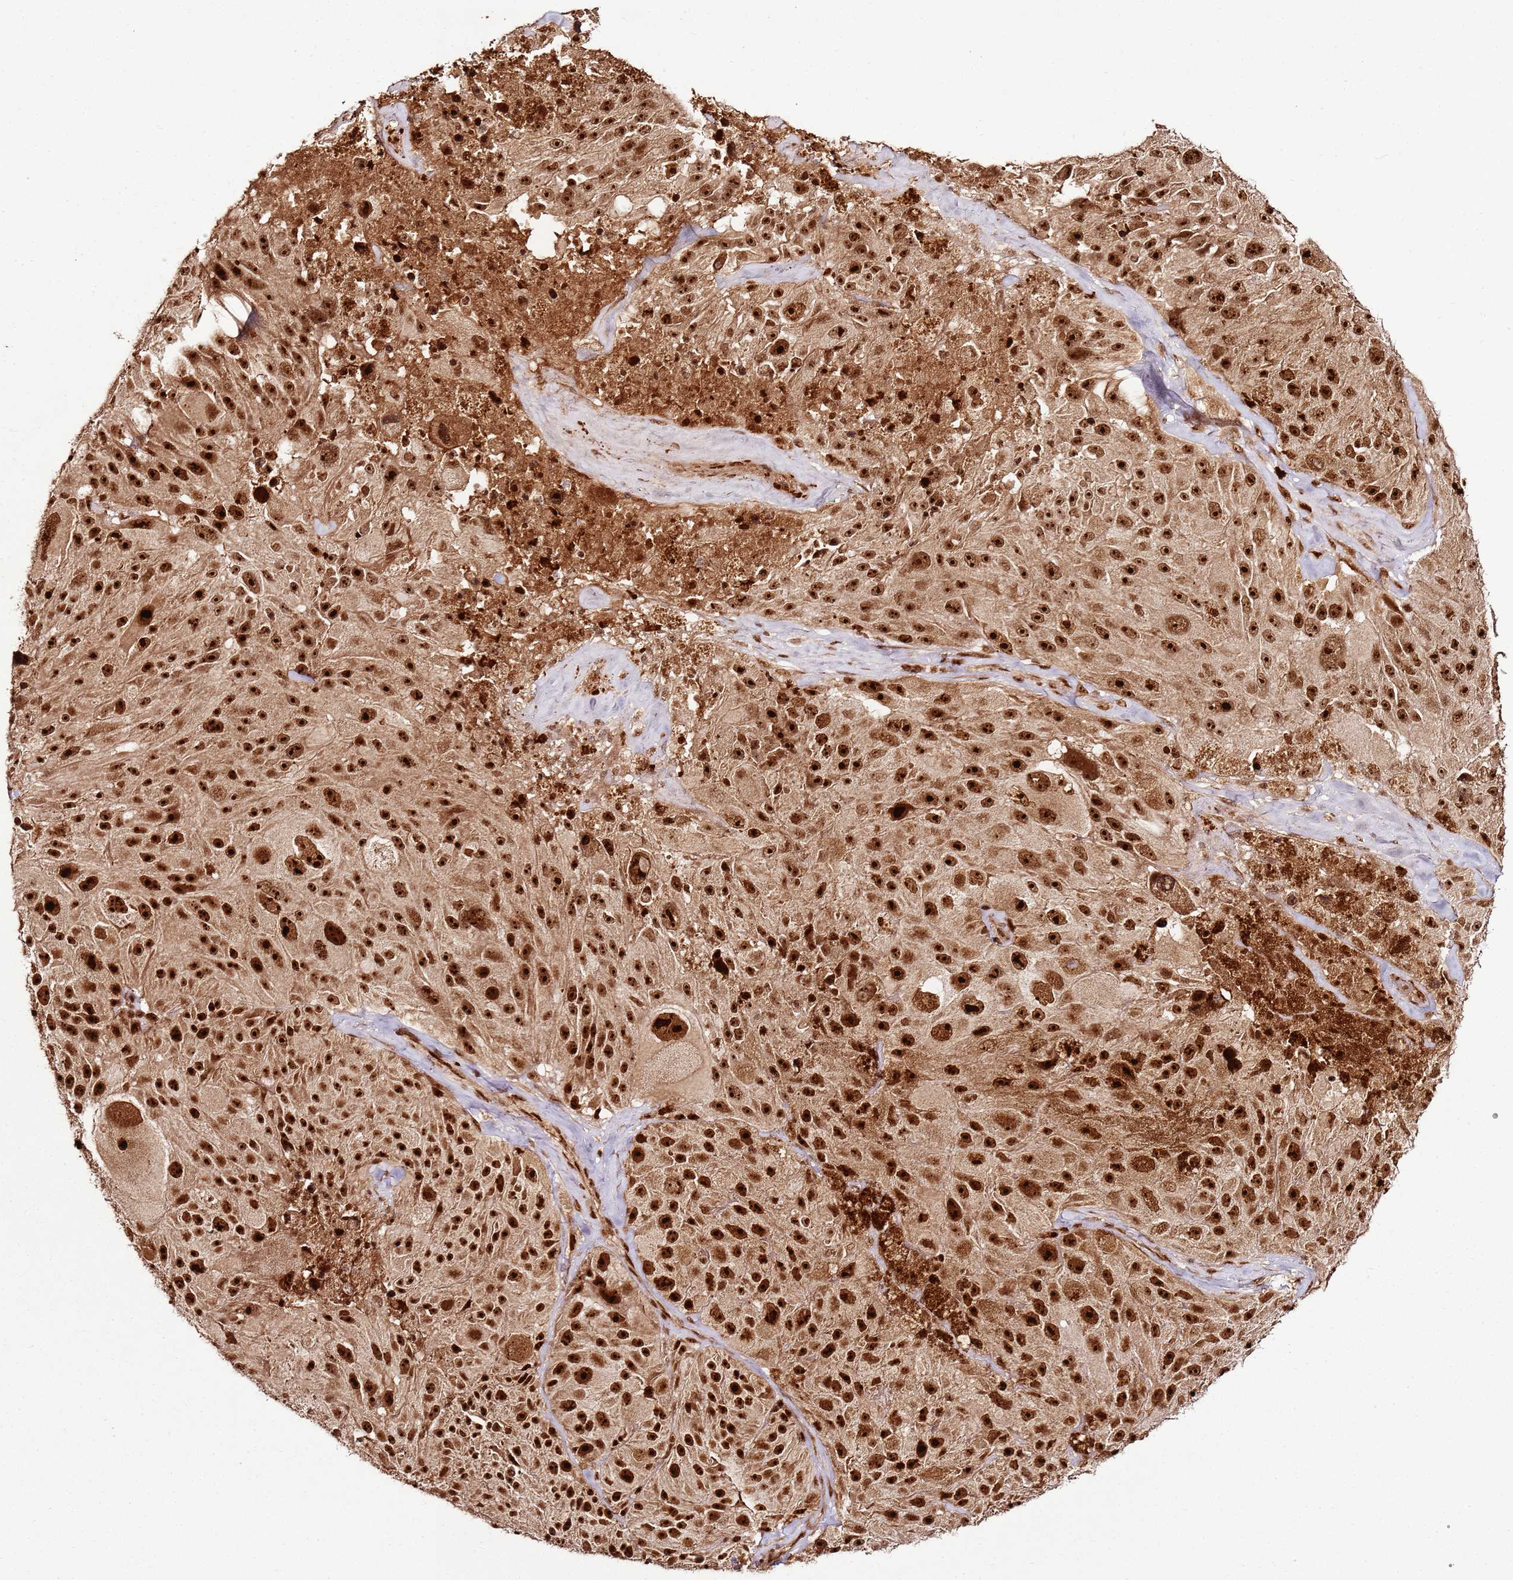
{"staining": {"intensity": "strong", "quantity": ">75%", "location": "nuclear"}, "tissue": "melanoma", "cell_type": "Tumor cells", "image_type": "cancer", "snomed": [{"axis": "morphology", "description": "Malignant melanoma, Metastatic site"}, {"axis": "topography", "description": "Lymph node"}], "caption": "Melanoma stained with a protein marker exhibits strong staining in tumor cells.", "gene": "XRN2", "patient": {"sex": "male", "age": 62}}